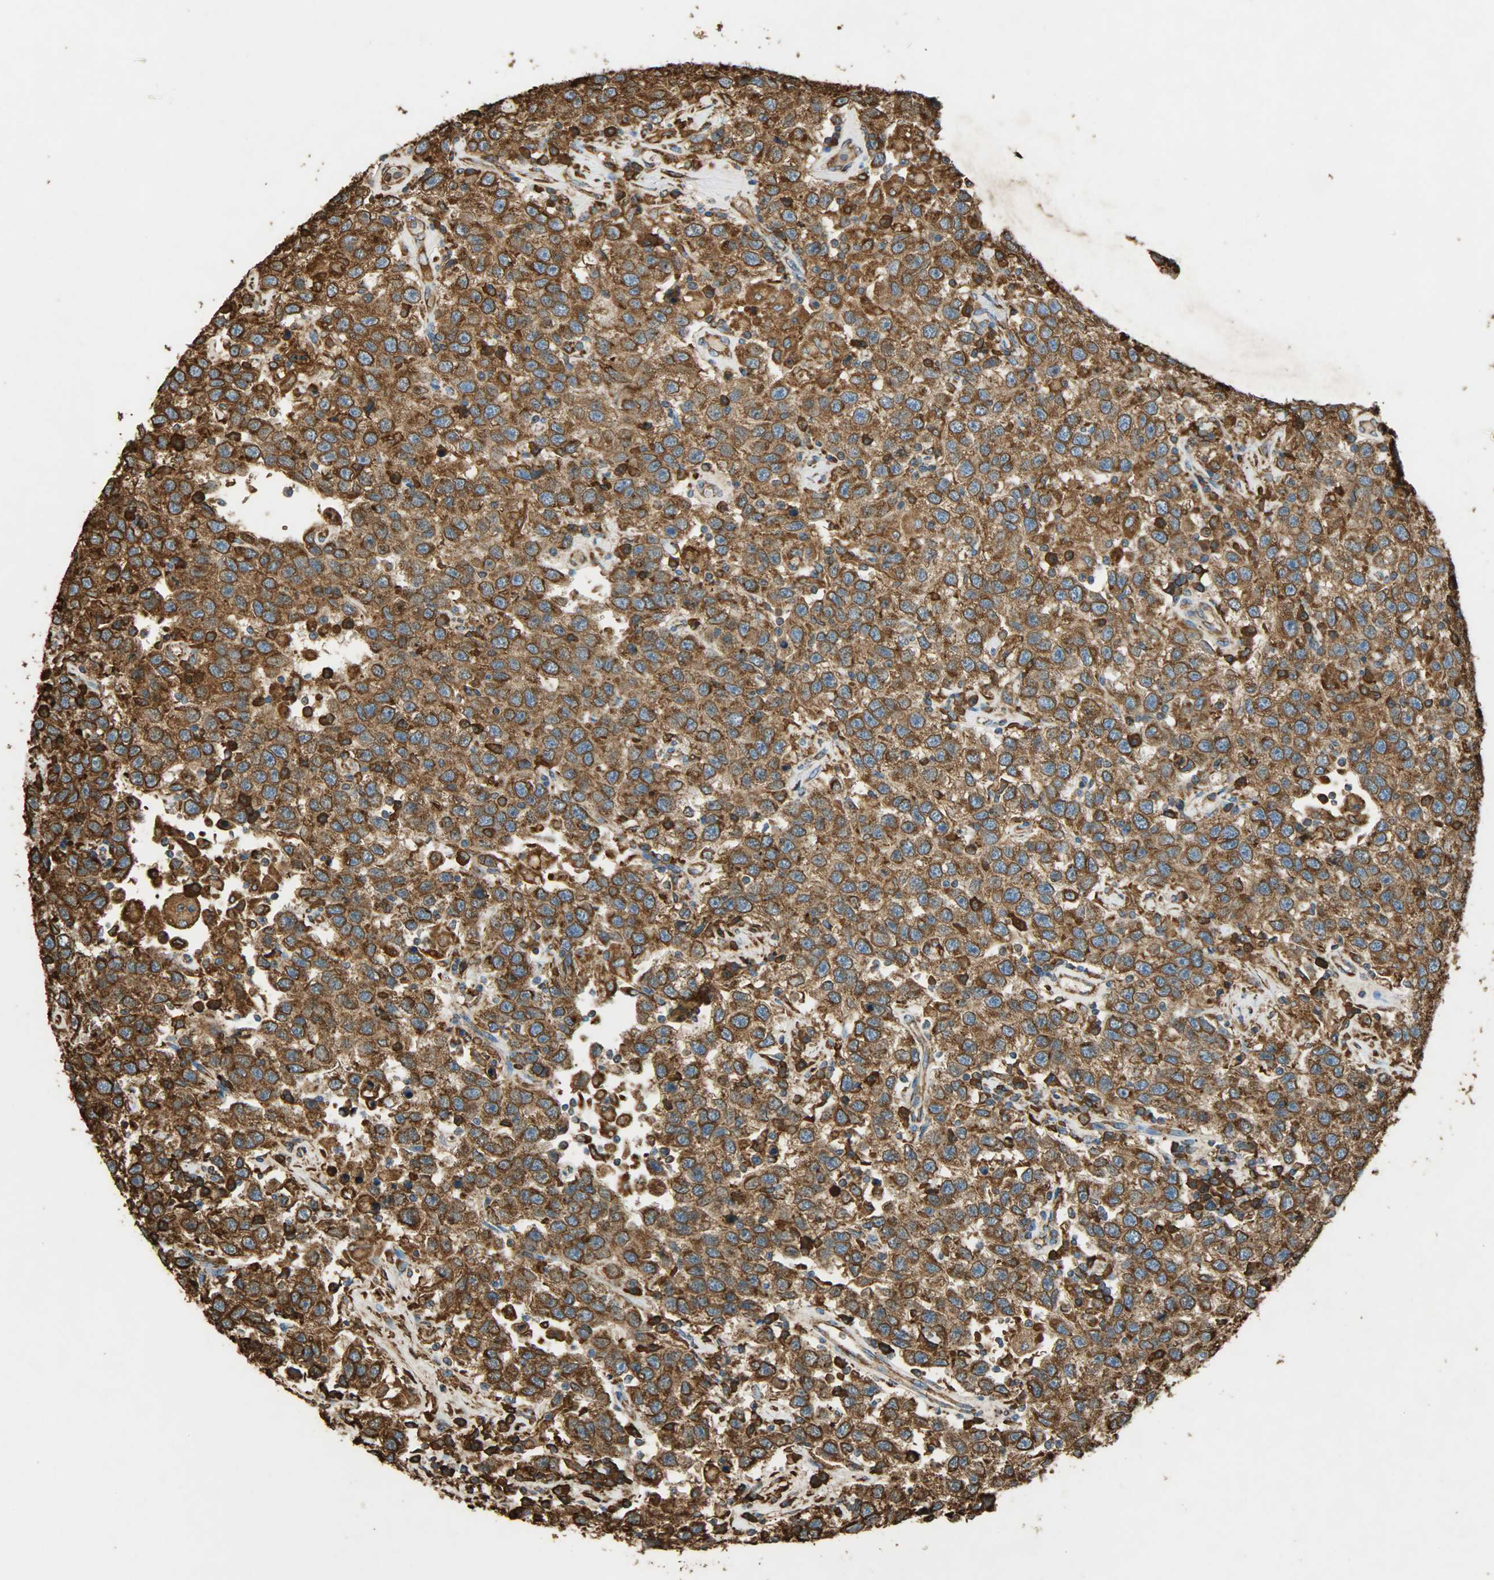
{"staining": {"intensity": "moderate", "quantity": ">75%", "location": "cytoplasmic/membranous"}, "tissue": "testis cancer", "cell_type": "Tumor cells", "image_type": "cancer", "snomed": [{"axis": "morphology", "description": "Seminoma, NOS"}, {"axis": "topography", "description": "Testis"}], "caption": "Testis seminoma stained with a protein marker exhibits moderate staining in tumor cells.", "gene": "HSP90B1", "patient": {"sex": "male", "age": 41}}